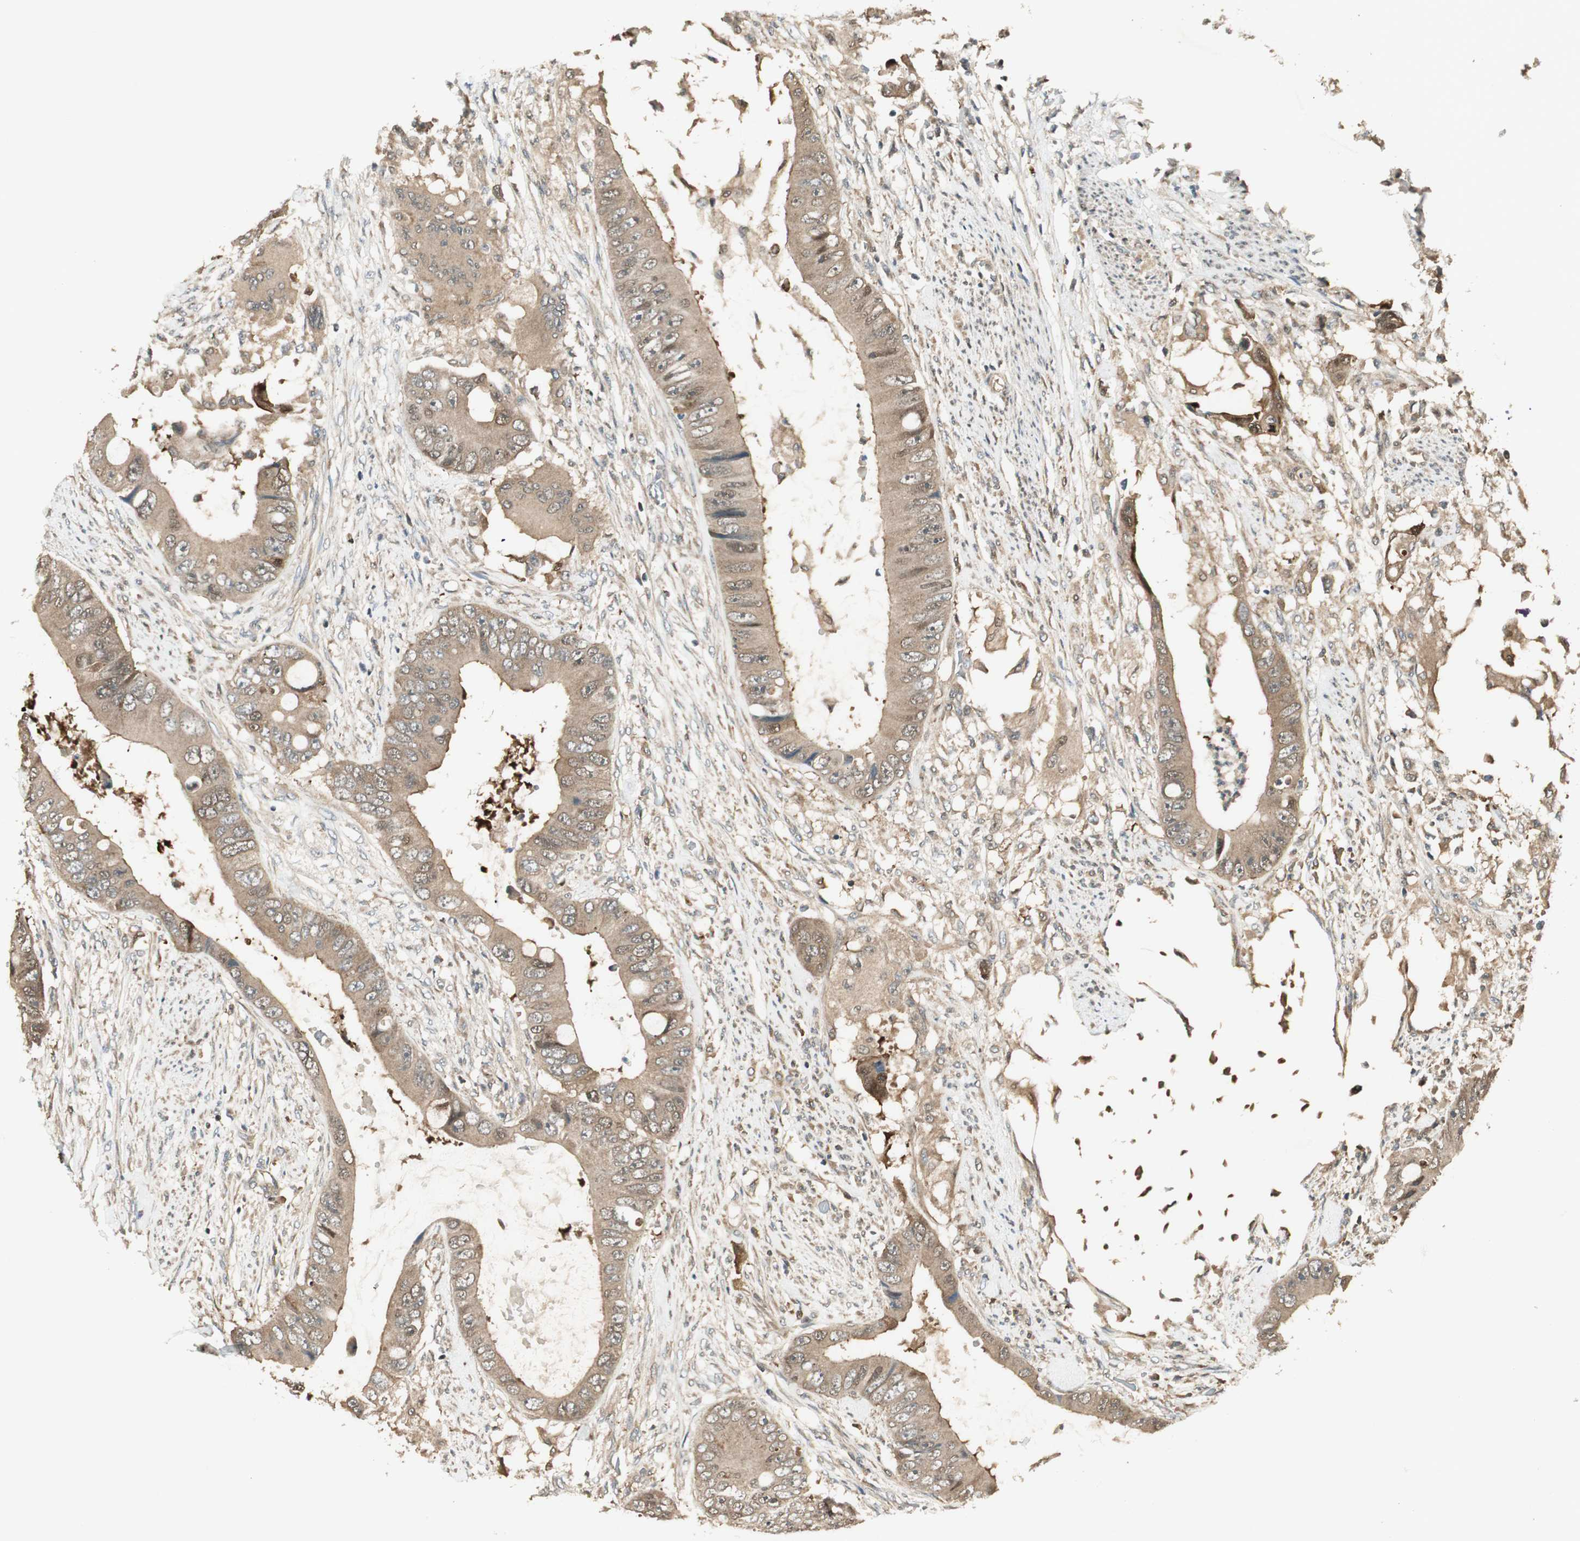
{"staining": {"intensity": "moderate", "quantity": ">75%", "location": "cytoplasmic/membranous"}, "tissue": "colorectal cancer", "cell_type": "Tumor cells", "image_type": "cancer", "snomed": [{"axis": "morphology", "description": "Adenocarcinoma, NOS"}, {"axis": "topography", "description": "Rectum"}], "caption": "Immunohistochemical staining of colorectal adenocarcinoma shows medium levels of moderate cytoplasmic/membranous protein staining in approximately >75% of tumor cells.", "gene": "CNOT4", "patient": {"sex": "female", "age": 77}}